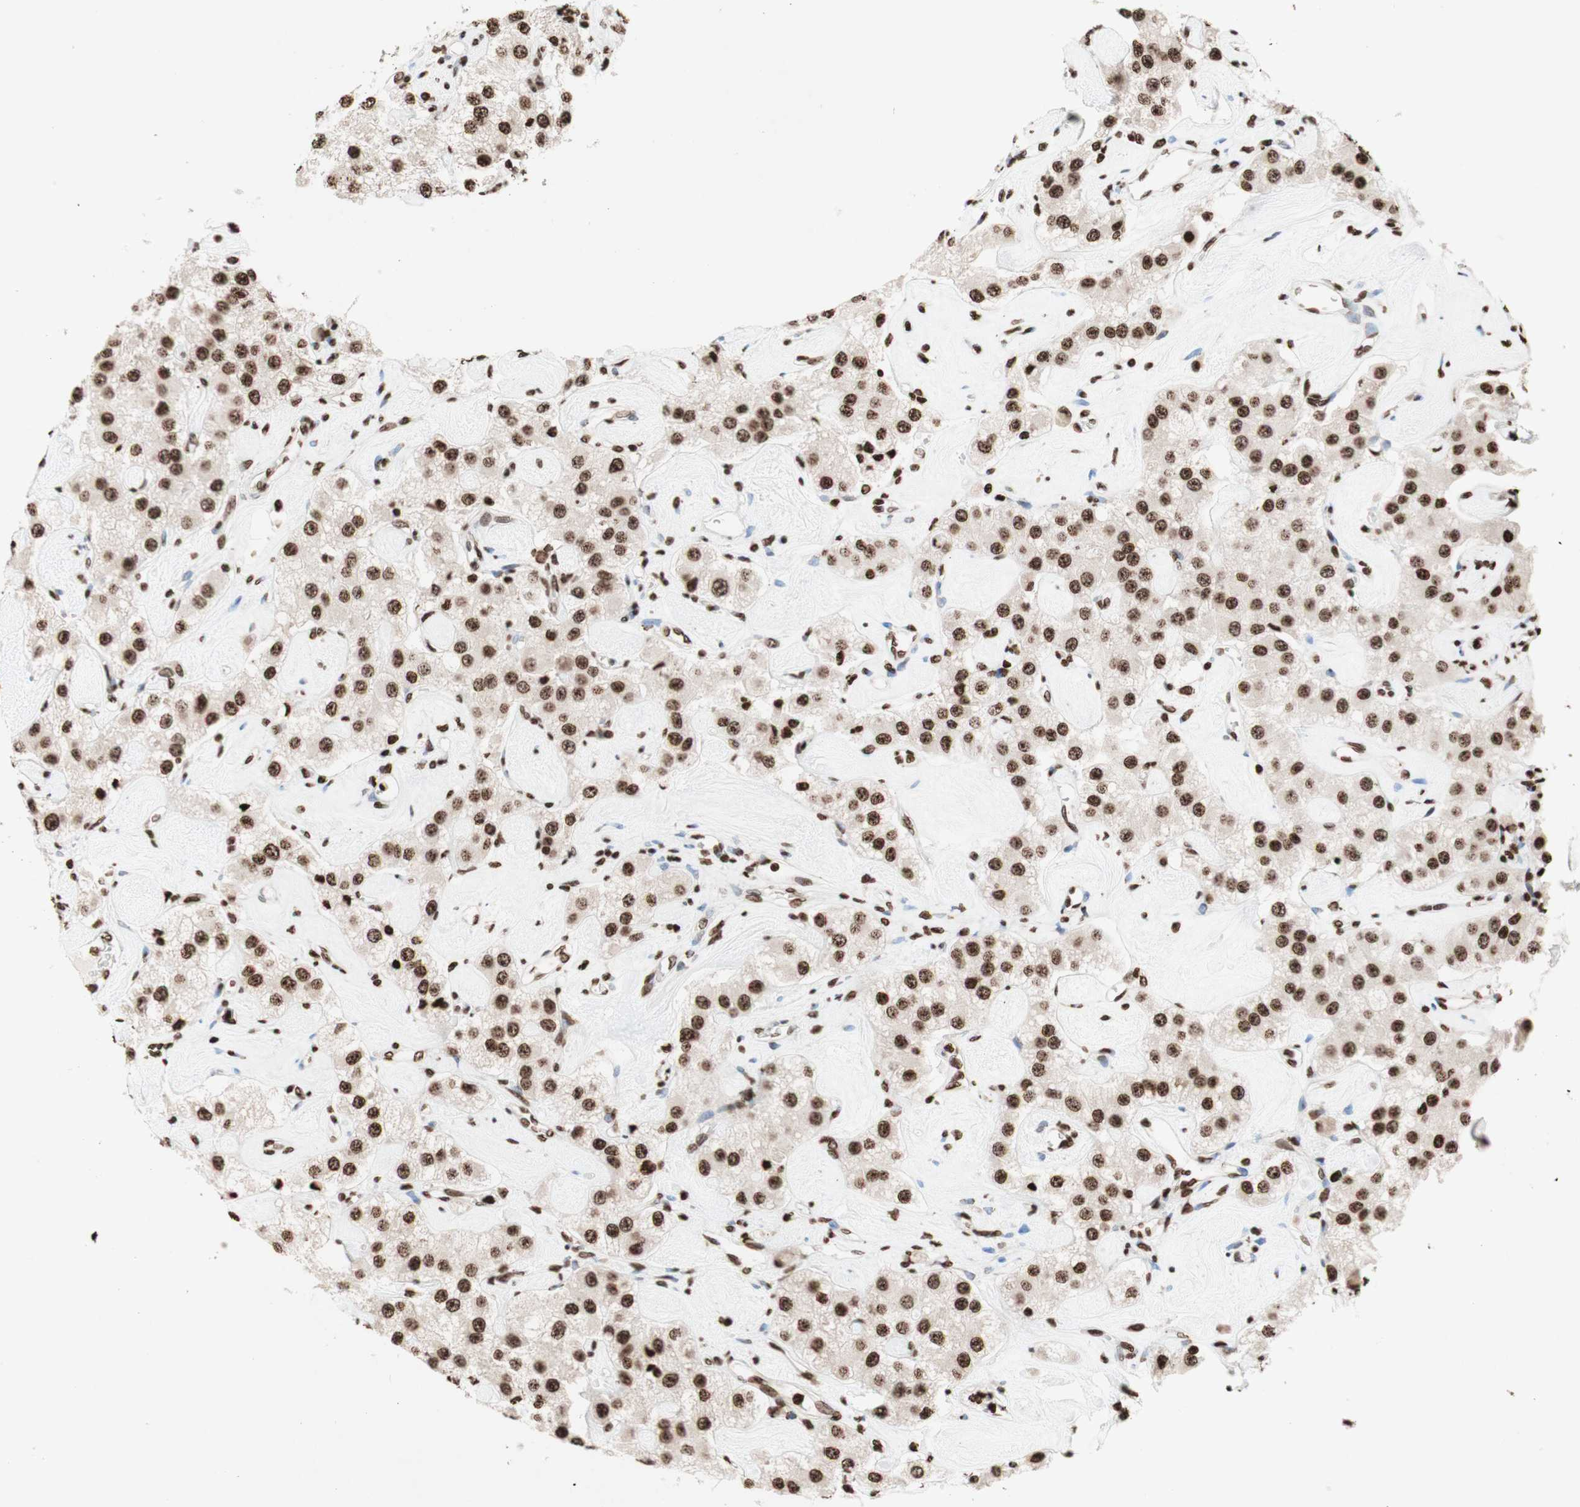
{"staining": {"intensity": "moderate", "quantity": ">75%", "location": "nuclear"}, "tissue": "carcinoid", "cell_type": "Tumor cells", "image_type": "cancer", "snomed": [{"axis": "morphology", "description": "Carcinoid, malignant, NOS"}, {"axis": "topography", "description": "Pancreas"}], "caption": "This photomicrograph exhibits immunohistochemistry staining of malignant carcinoid, with medium moderate nuclear positivity in about >75% of tumor cells.", "gene": "NCOA3", "patient": {"sex": "male", "age": 41}}